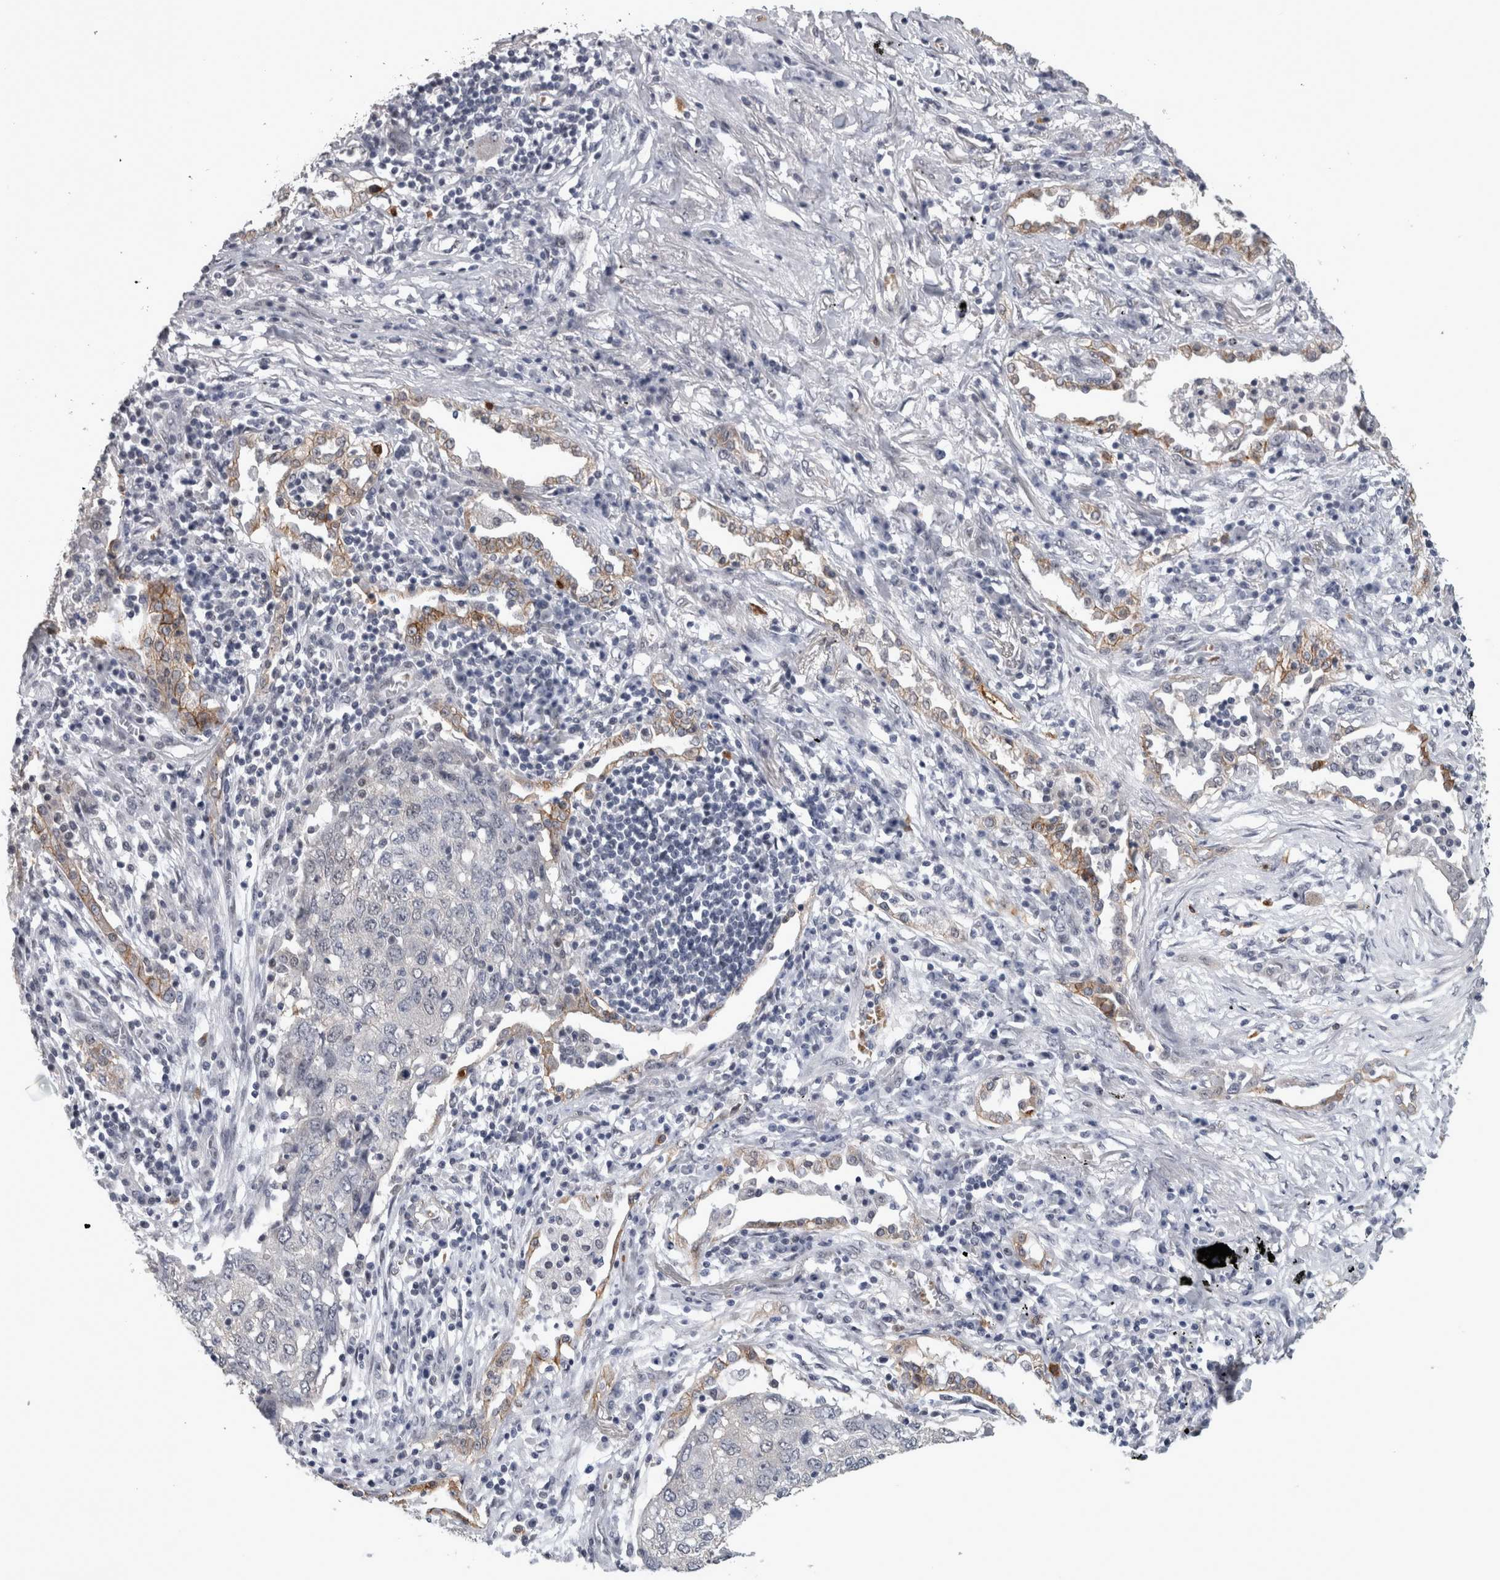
{"staining": {"intensity": "negative", "quantity": "none", "location": "none"}, "tissue": "lung cancer", "cell_type": "Tumor cells", "image_type": "cancer", "snomed": [{"axis": "morphology", "description": "Squamous cell carcinoma, NOS"}, {"axis": "topography", "description": "Lung"}], "caption": "IHC image of neoplastic tissue: squamous cell carcinoma (lung) stained with DAB demonstrates no significant protein expression in tumor cells.", "gene": "PEBP4", "patient": {"sex": "female", "age": 63}}